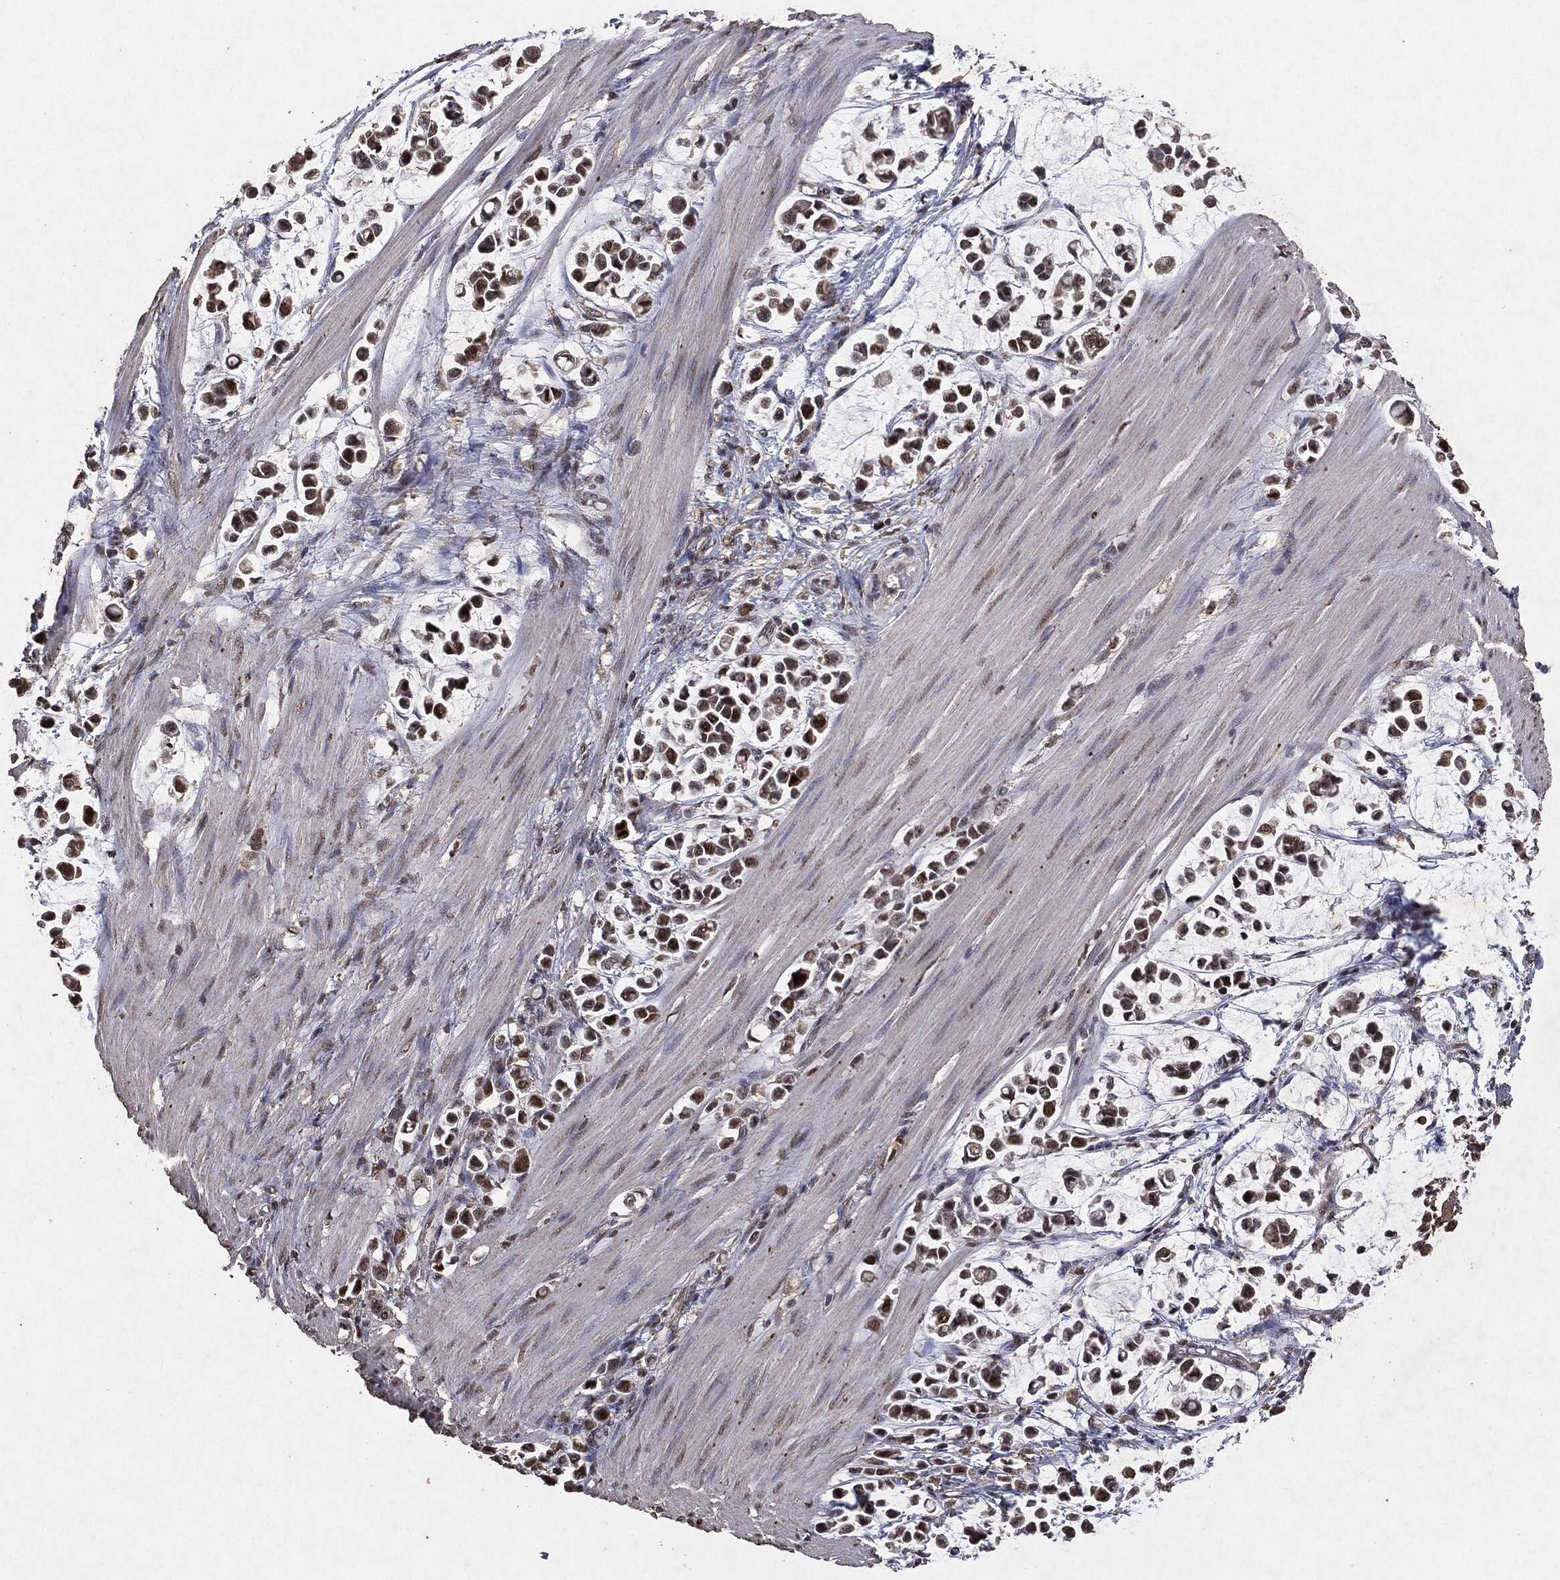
{"staining": {"intensity": "moderate", "quantity": ">75%", "location": "nuclear"}, "tissue": "stomach cancer", "cell_type": "Tumor cells", "image_type": "cancer", "snomed": [{"axis": "morphology", "description": "Adenocarcinoma, NOS"}, {"axis": "topography", "description": "Stomach"}], "caption": "IHC staining of adenocarcinoma (stomach), which displays medium levels of moderate nuclear positivity in approximately >75% of tumor cells indicating moderate nuclear protein expression. The staining was performed using DAB (3,3'-diaminobenzidine) (brown) for protein detection and nuclei were counterstained in hematoxylin (blue).", "gene": "RAD18", "patient": {"sex": "male", "age": 82}}